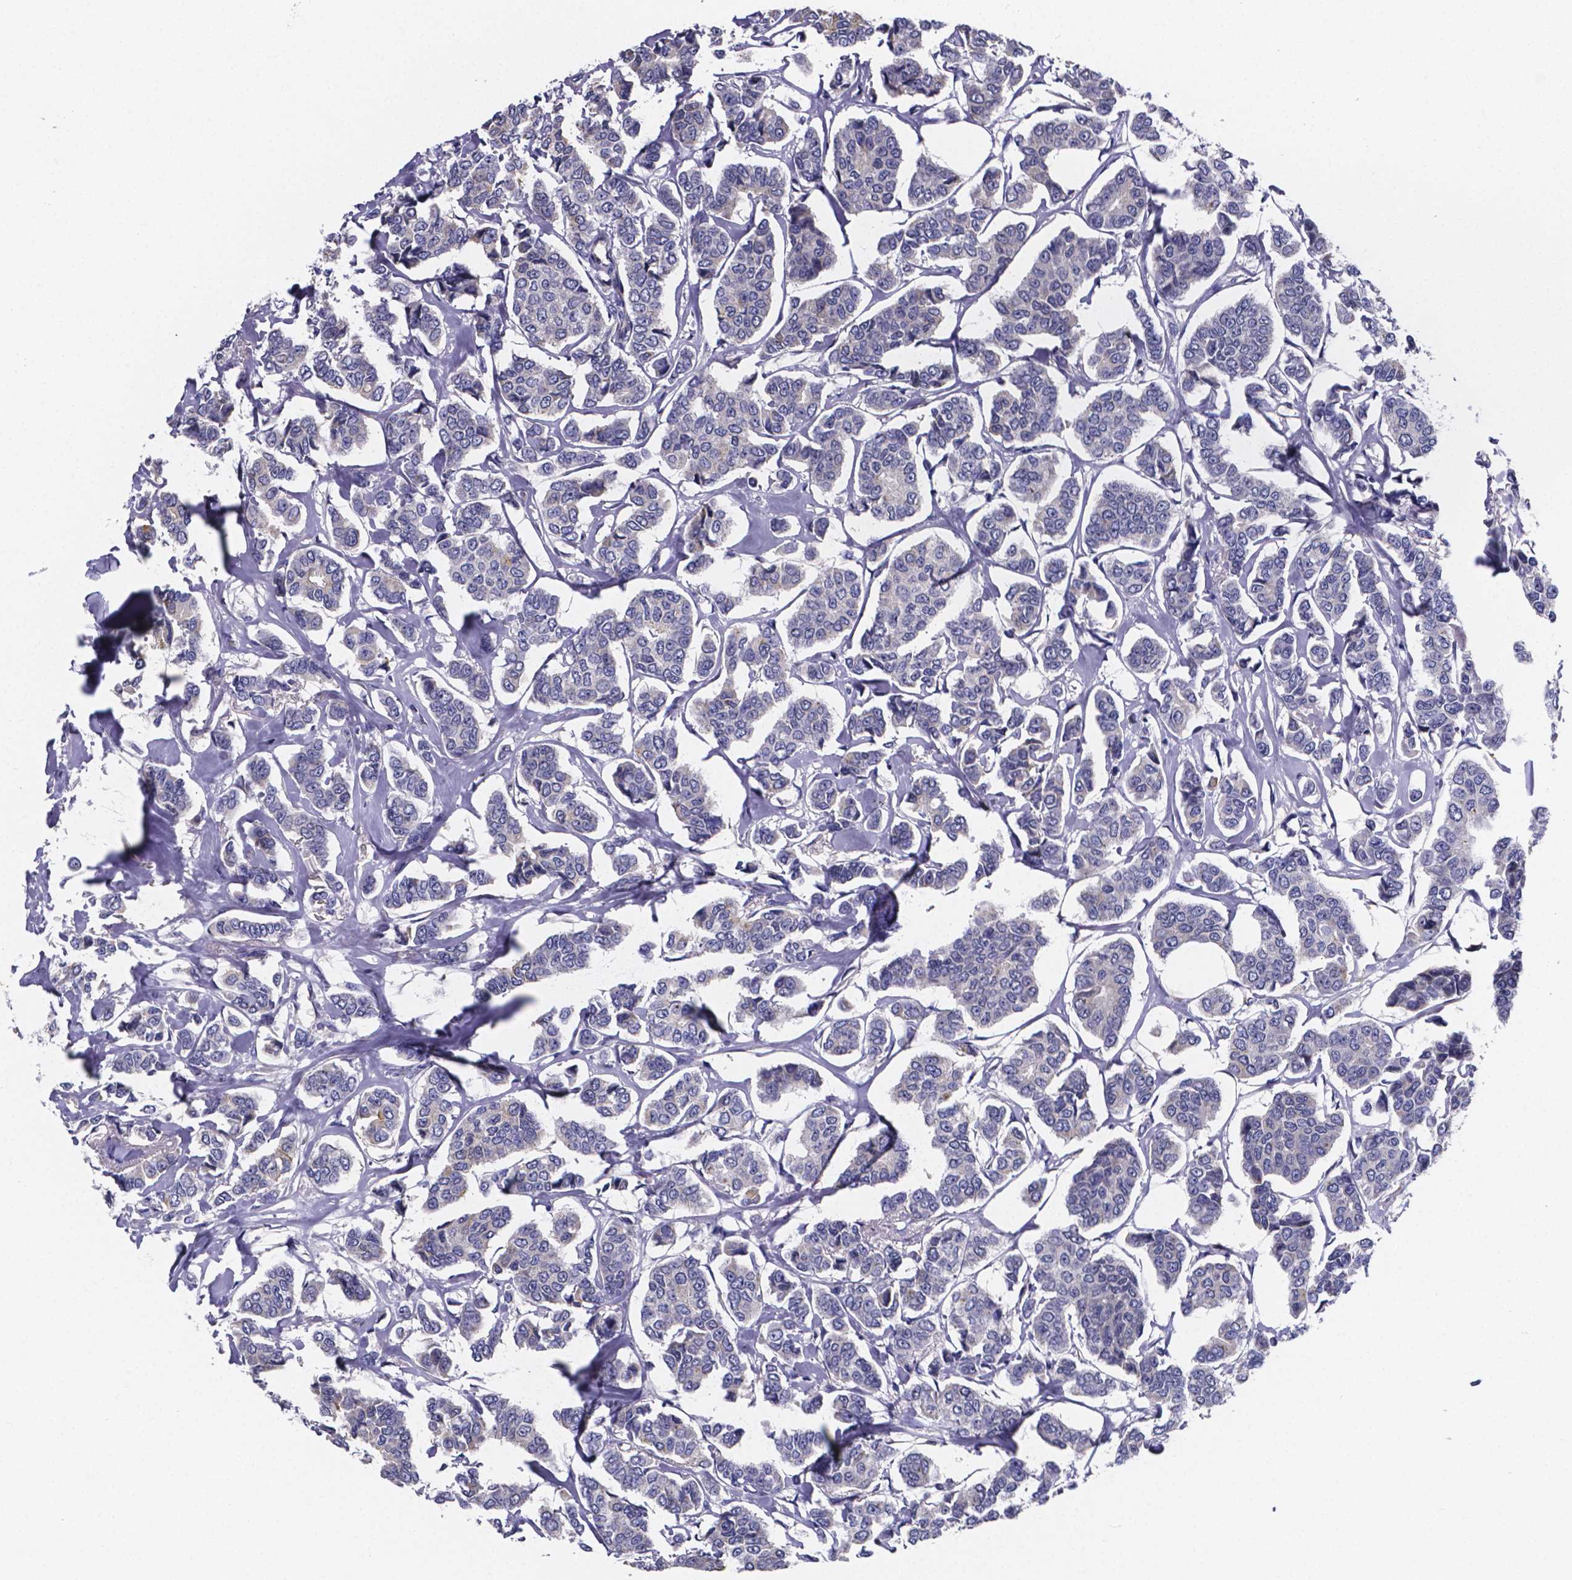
{"staining": {"intensity": "negative", "quantity": "none", "location": "none"}, "tissue": "breast cancer", "cell_type": "Tumor cells", "image_type": "cancer", "snomed": [{"axis": "morphology", "description": "Duct carcinoma"}, {"axis": "topography", "description": "Breast"}], "caption": "Breast cancer (invasive ductal carcinoma) stained for a protein using IHC demonstrates no expression tumor cells.", "gene": "SFRP4", "patient": {"sex": "female", "age": 94}}